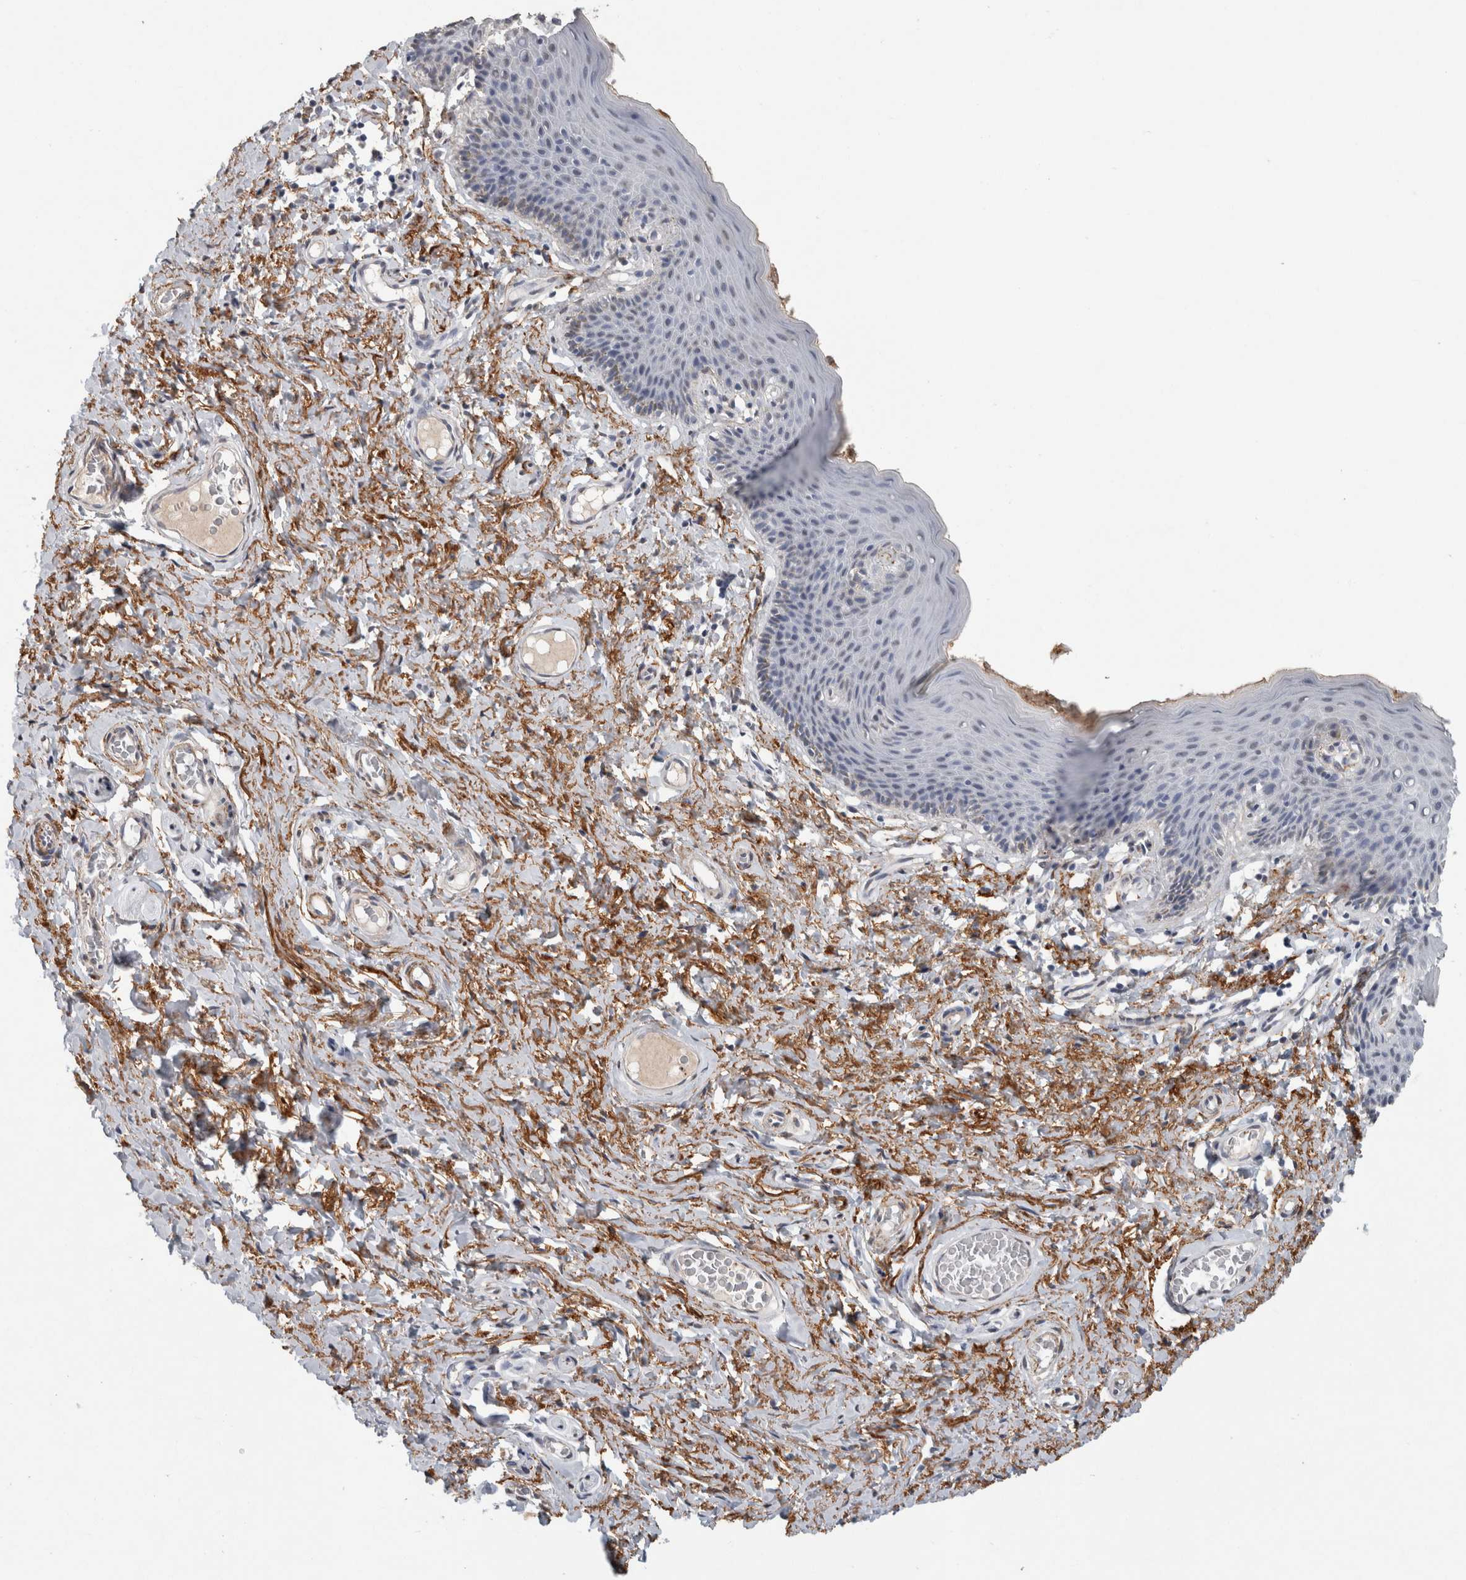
{"staining": {"intensity": "weak", "quantity": "25%-75%", "location": "nuclear"}, "tissue": "skin", "cell_type": "Epidermal cells", "image_type": "normal", "snomed": [{"axis": "morphology", "description": "Normal tissue, NOS"}, {"axis": "topography", "description": "Vulva"}], "caption": "A high-resolution micrograph shows immunohistochemistry (IHC) staining of benign skin, which shows weak nuclear expression in about 25%-75% of epidermal cells.", "gene": "LTBP1", "patient": {"sex": "female", "age": 66}}